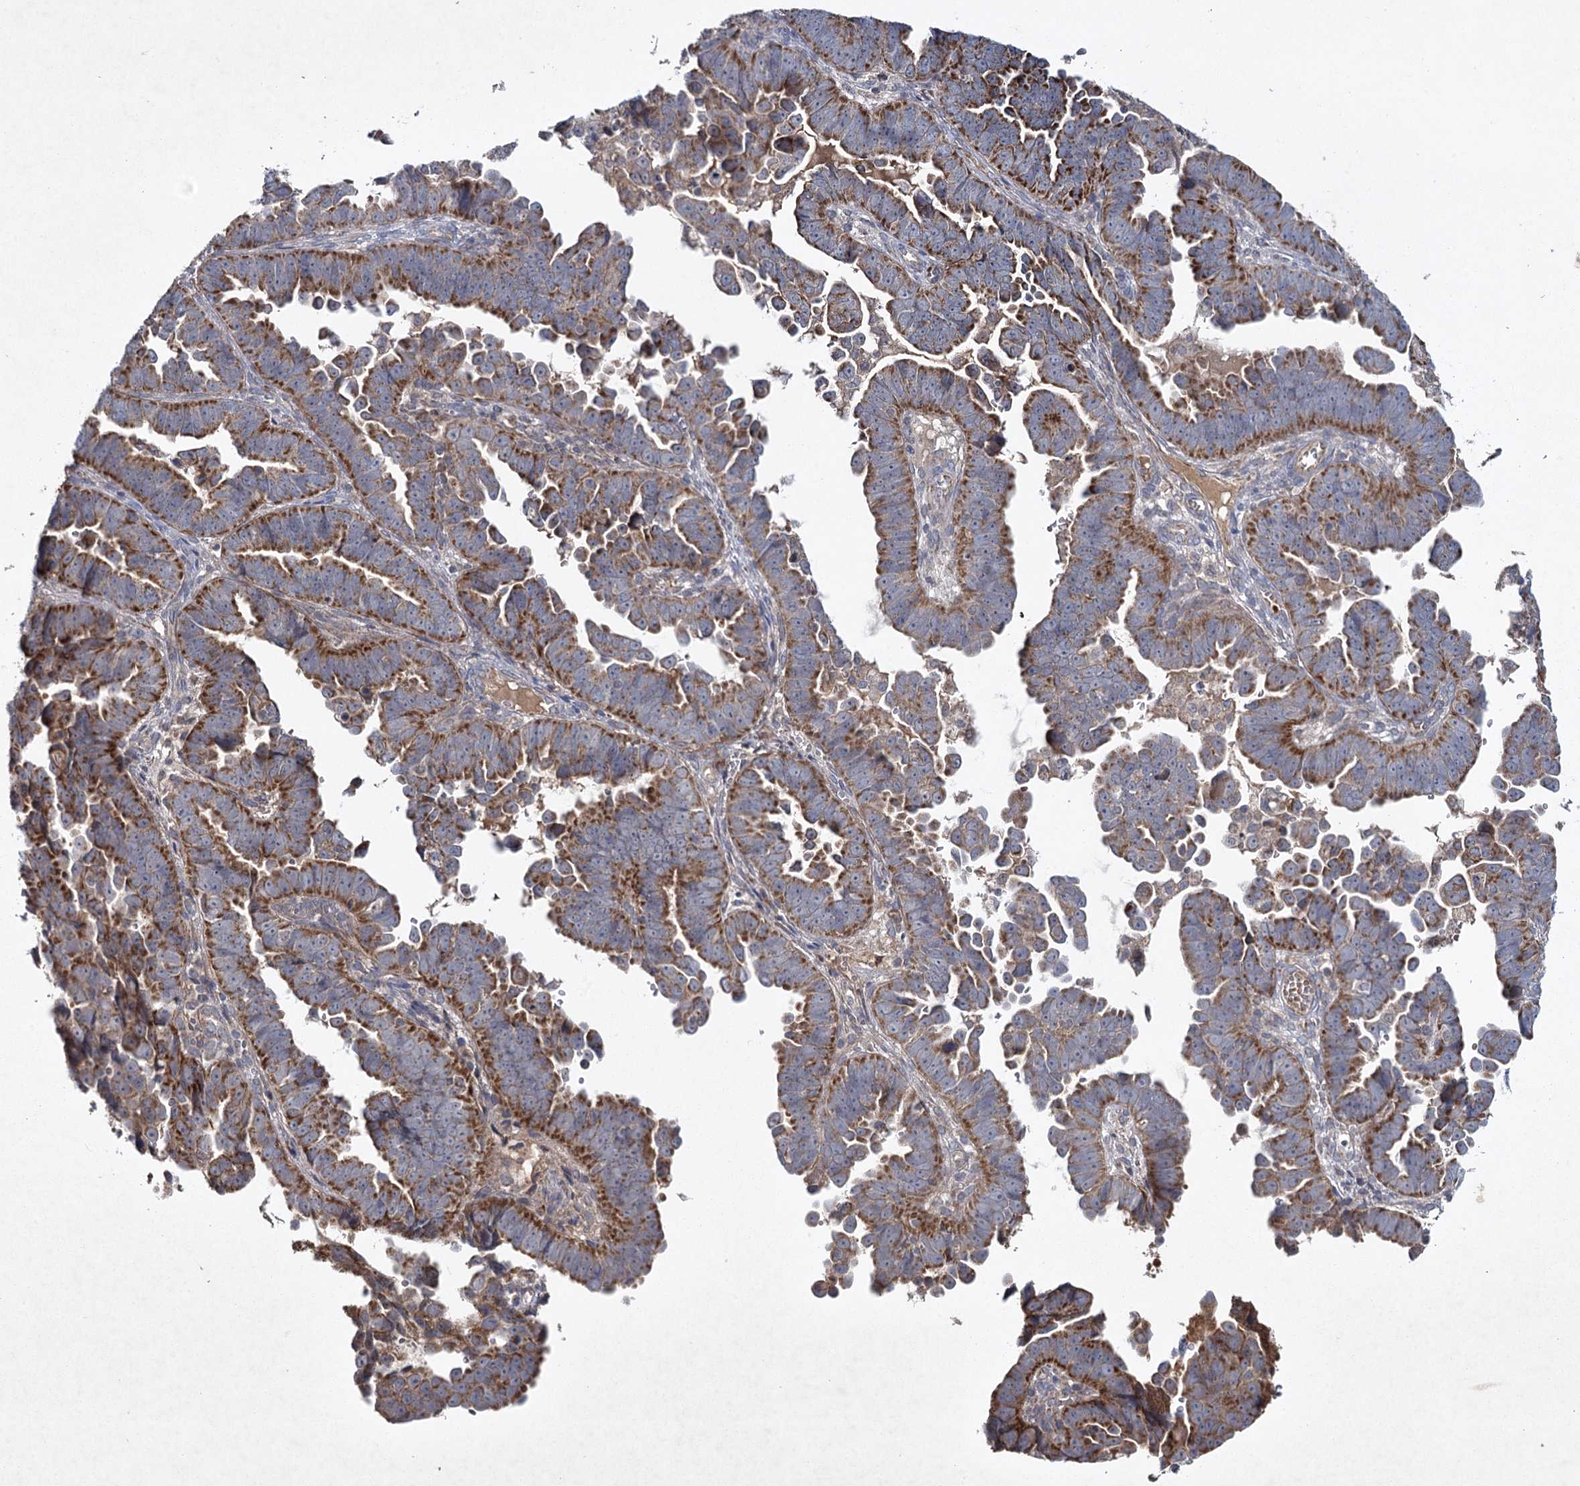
{"staining": {"intensity": "strong", "quantity": ">75%", "location": "cytoplasmic/membranous"}, "tissue": "endometrial cancer", "cell_type": "Tumor cells", "image_type": "cancer", "snomed": [{"axis": "morphology", "description": "Adenocarcinoma, NOS"}, {"axis": "topography", "description": "Endometrium"}], "caption": "Immunohistochemical staining of endometrial cancer shows high levels of strong cytoplasmic/membranous protein positivity in about >75% of tumor cells.", "gene": "MRPL44", "patient": {"sex": "female", "age": 75}}